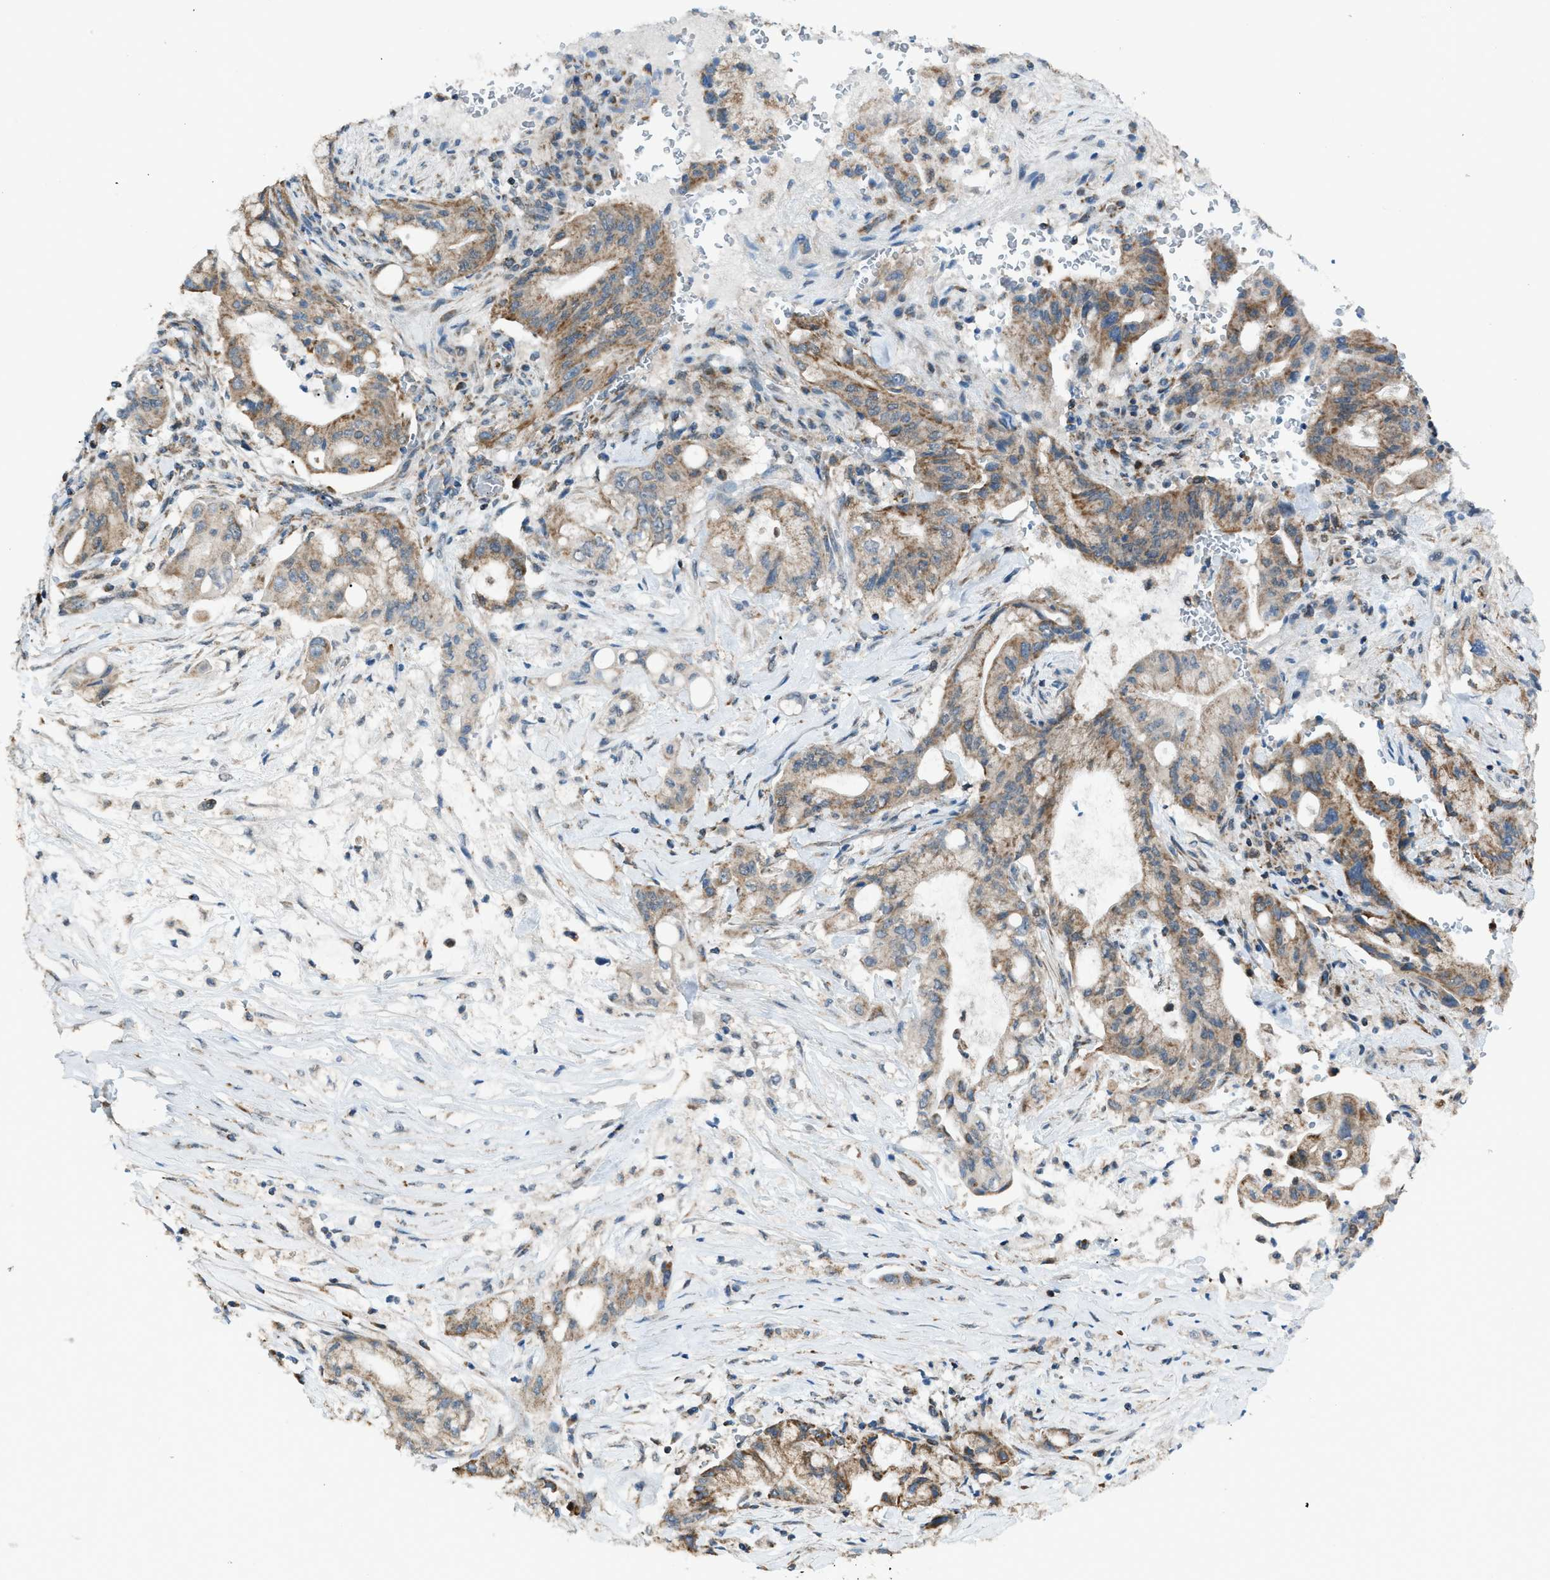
{"staining": {"intensity": "moderate", "quantity": ">75%", "location": "cytoplasmic/membranous"}, "tissue": "pancreatic cancer", "cell_type": "Tumor cells", "image_type": "cancer", "snomed": [{"axis": "morphology", "description": "Adenocarcinoma, NOS"}, {"axis": "topography", "description": "Pancreas"}], "caption": "Moderate cytoplasmic/membranous protein expression is present in approximately >75% of tumor cells in pancreatic cancer. (Brightfield microscopy of DAB IHC at high magnification).", "gene": "SRM", "patient": {"sex": "female", "age": 73}}